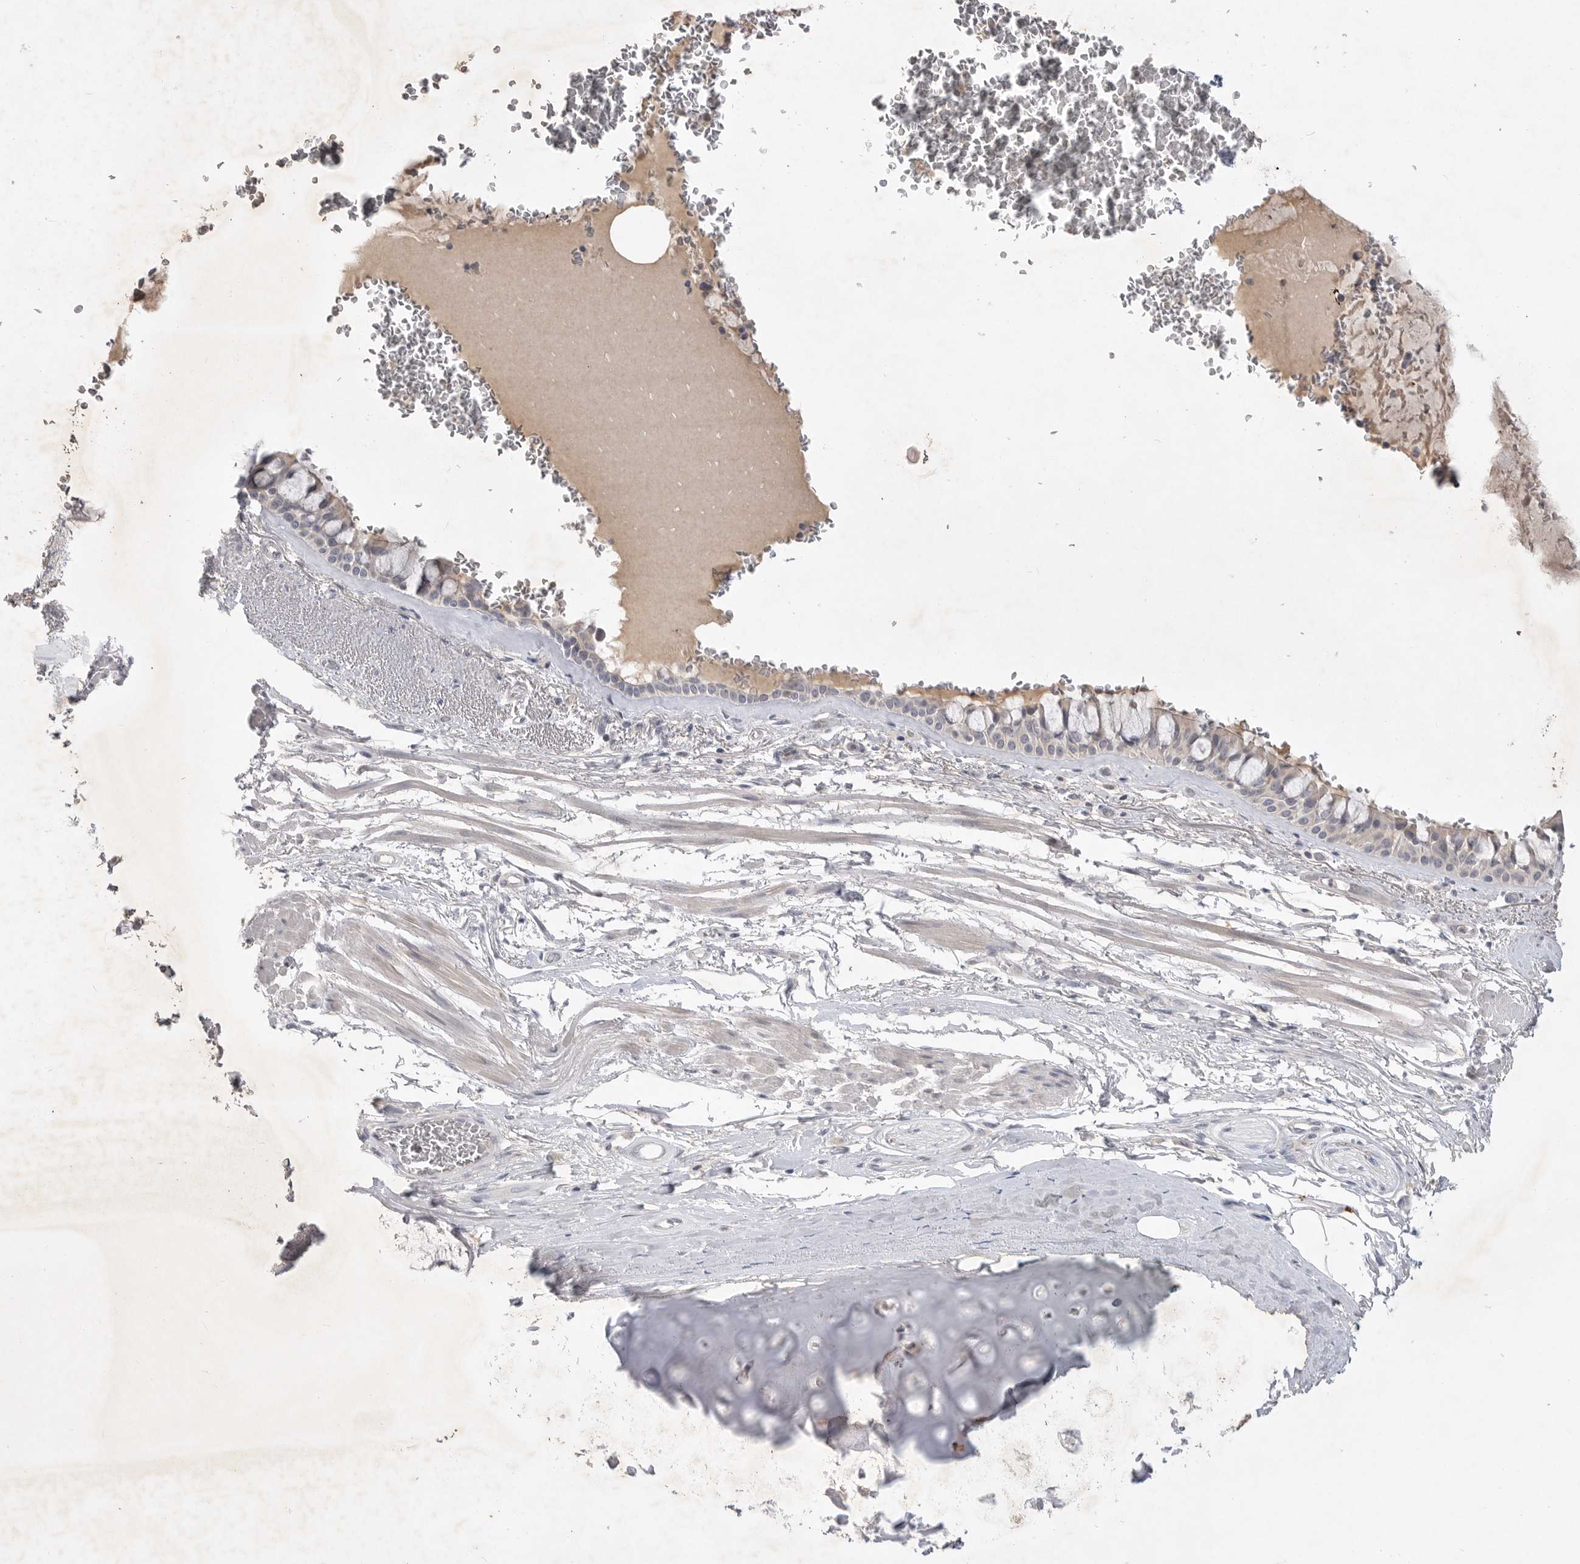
{"staining": {"intensity": "weak", "quantity": "25%-75%", "location": "cytoplasmic/membranous"}, "tissue": "bronchus", "cell_type": "Respiratory epithelial cells", "image_type": "normal", "snomed": [{"axis": "morphology", "description": "Normal tissue, NOS"}, {"axis": "topography", "description": "Bronchus"}], "caption": "Weak cytoplasmic/membranous staining is identified in approximately 25%-75% of respiratory epithelial cells in benign bronchus. (IHC, brightfield microscopy, high magnification).", "gene": "ITGAD", "patient": {"sex": "male", "age": 66}}